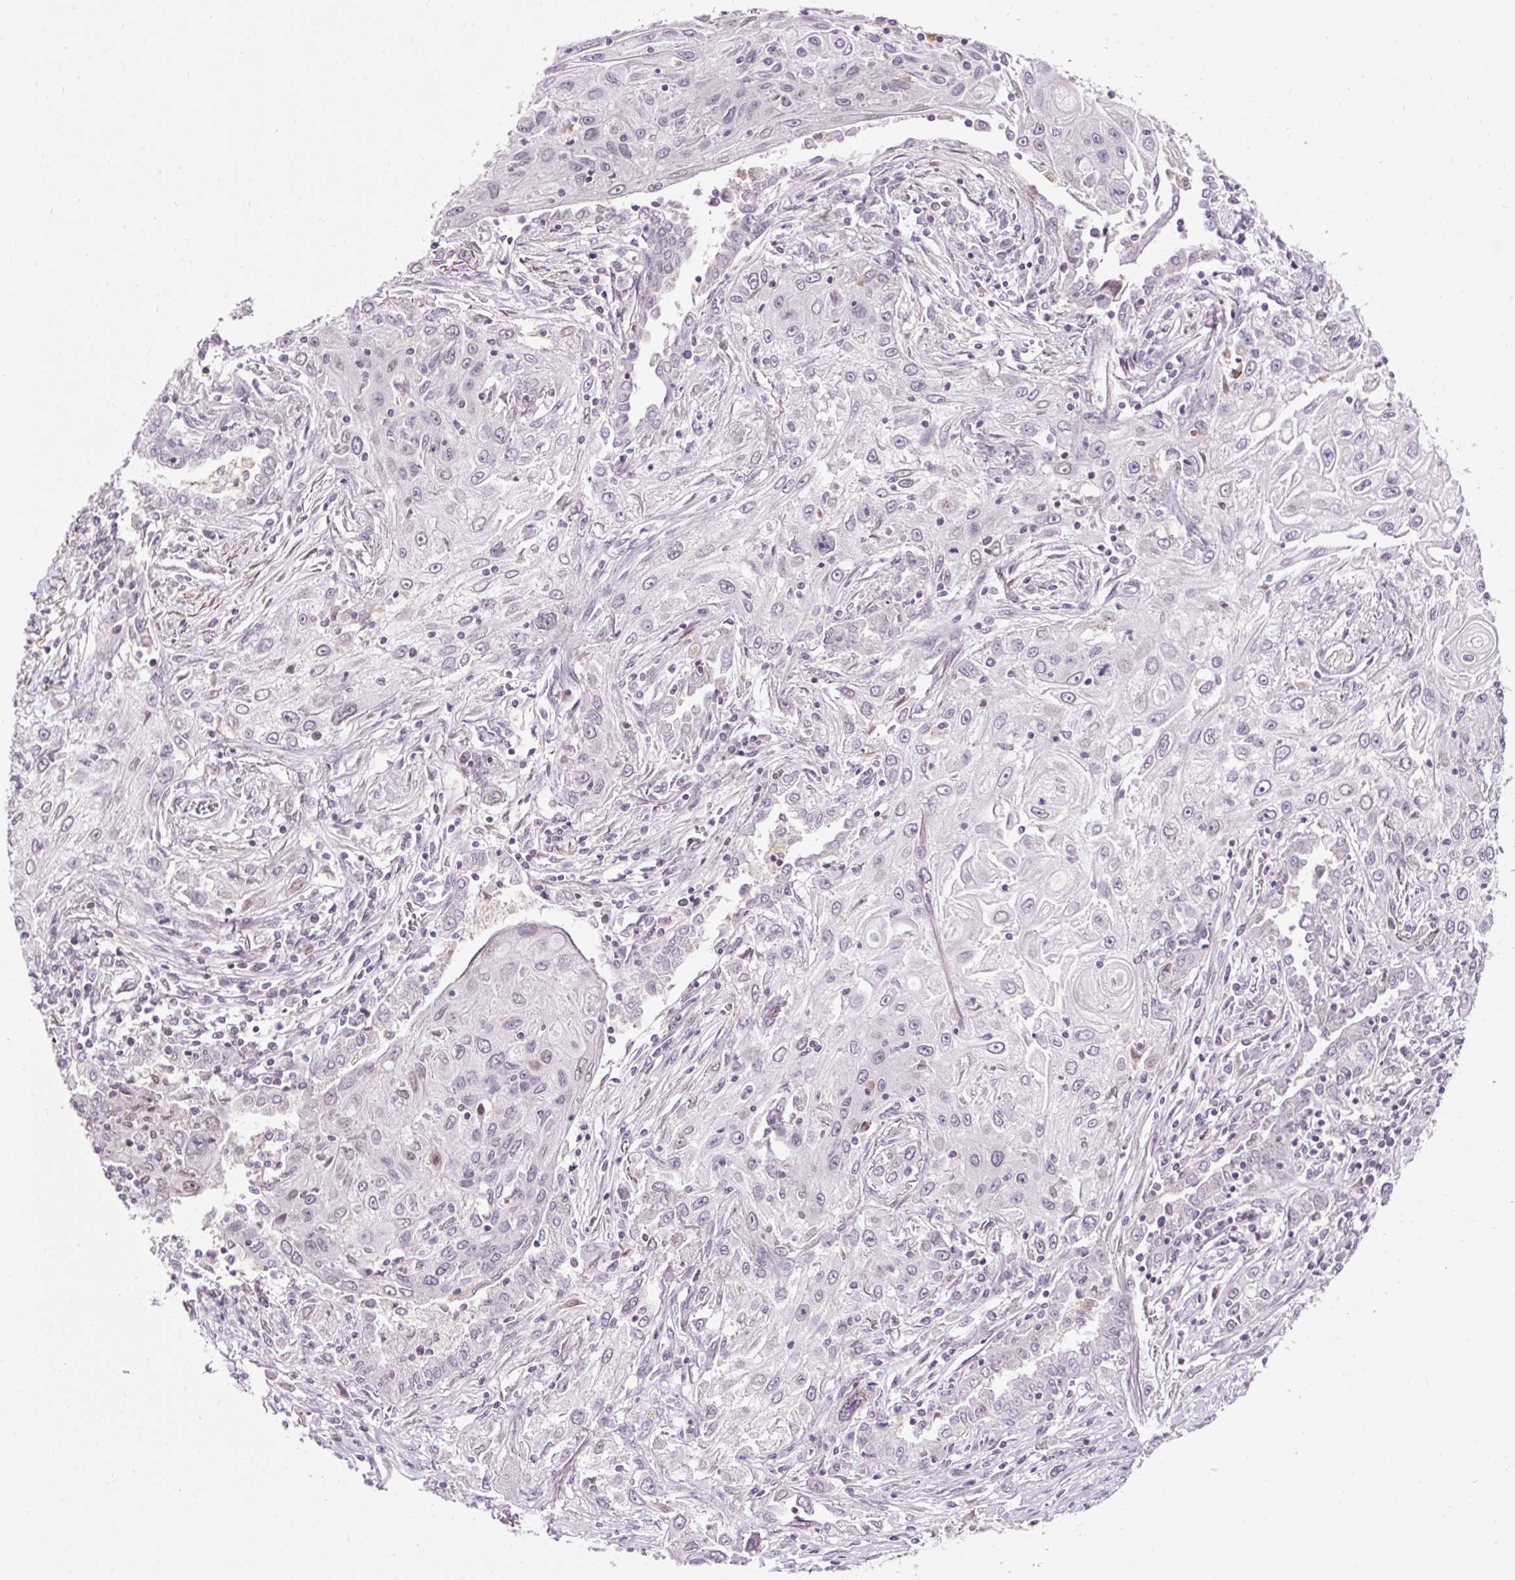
{"staining": {"intensity": "negative", "quantity": "none", "location": "none"}, "tissue": "lung cancer", "cell_type": "Tumor cells", "image_type": "cancer", "snomed": [{"axis": "morphology", "description": "Squamous cell carcinoma, NOS"}, {"axis": "topography", "description": "Lung"}], "caption": "Lung squamous cell carcinoma stained for a protein using immunohistochemistry (IHC) demonstrates no staining tumor cells.", "gene": "ZNF610", "patient": {"sex": "female", "age": 69}}